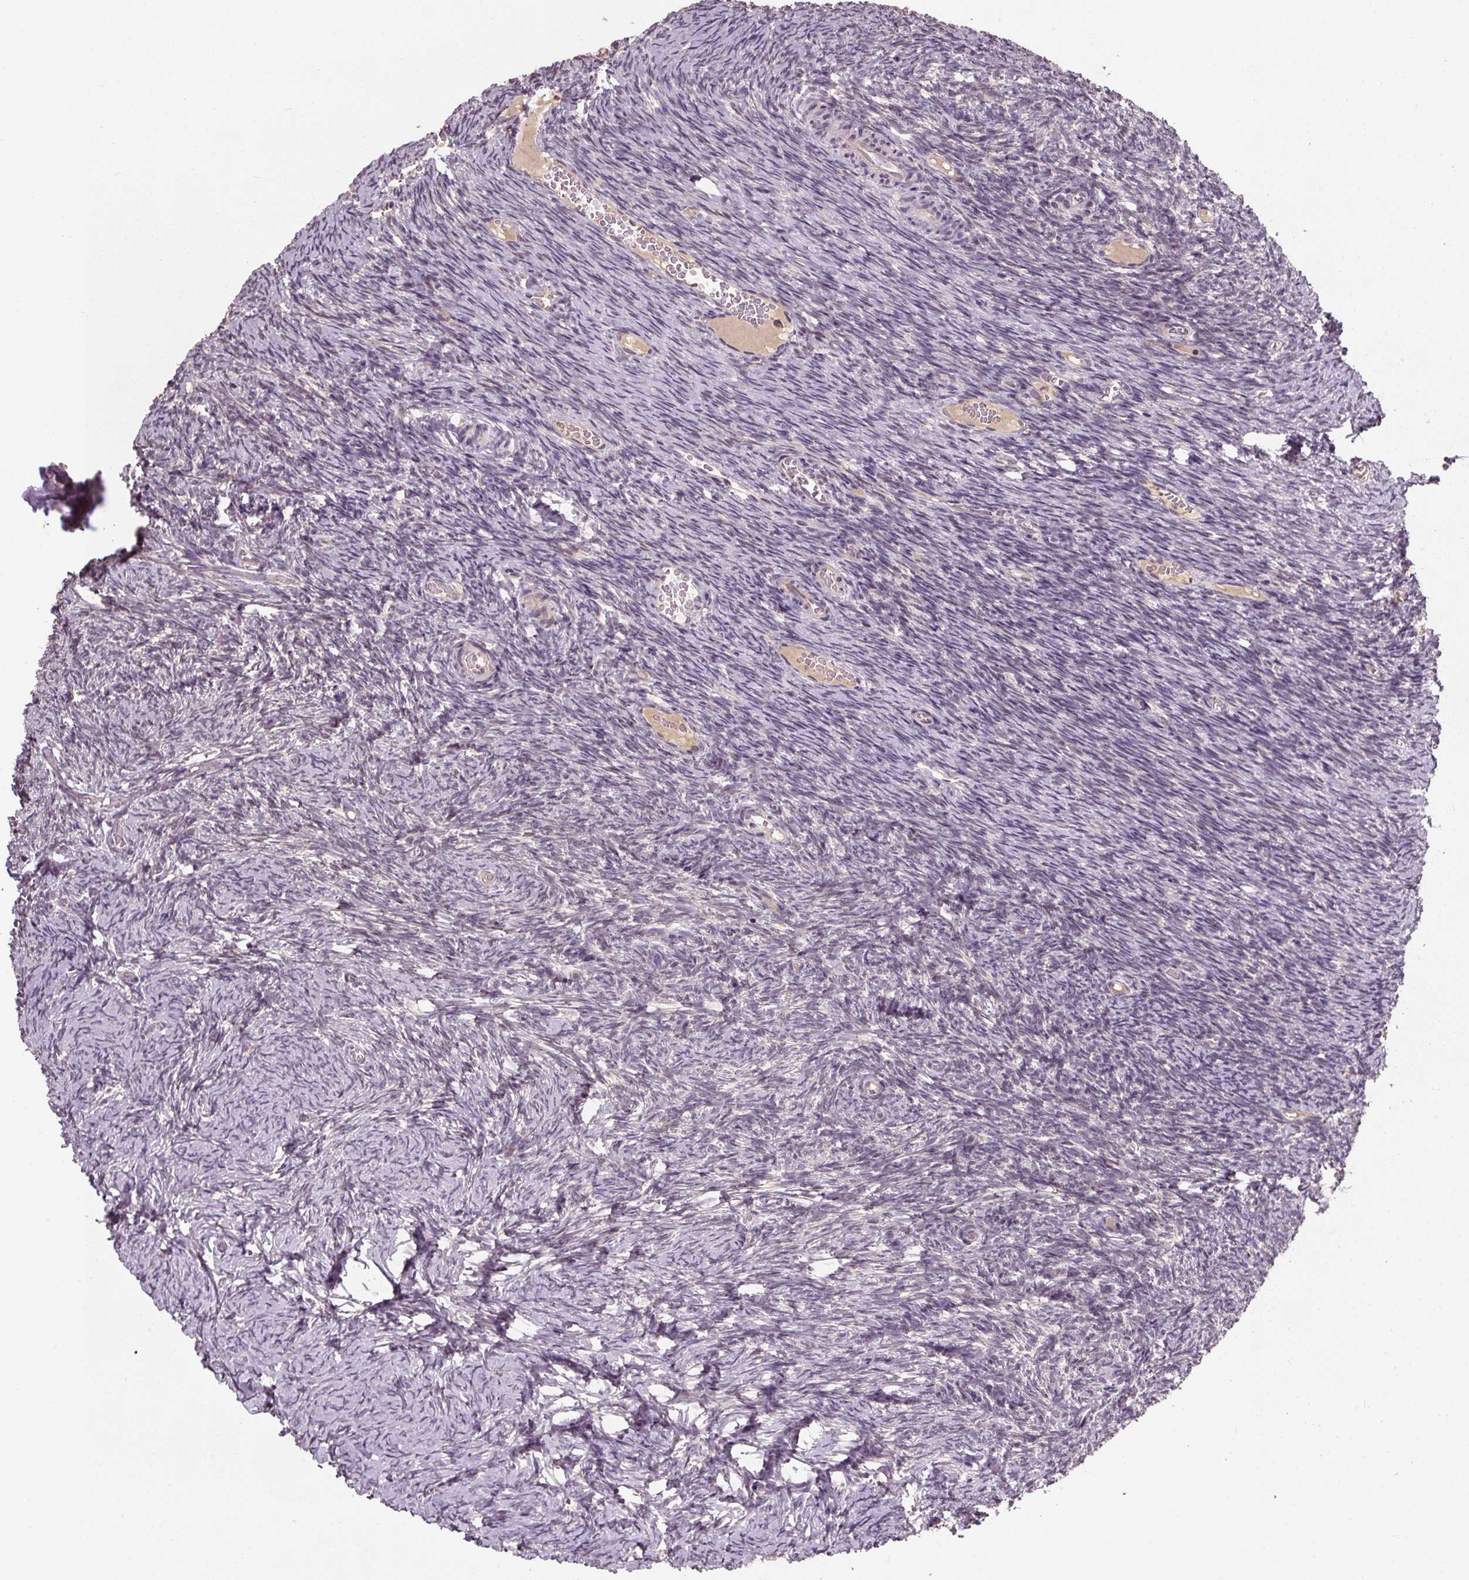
{"staining": {"intensity": "weak", "quantity": "<25%", "location": "cytoplasmic/membranous"}, "tissue": "ovary", "cell_type": "Follicle cells", "image_type": "normal", "snomed": [{"axis": "morphology", "description": "Normal tissue, NOS"}, {"axis": "topography", "description": "Ovary"}], "caption": "This is a image of immunohistochemistry staining of normal ovary, which shows no positivity in follicle cells.", "gene": "CFAP65", "patient": {"sex": "female", "age": 39}}